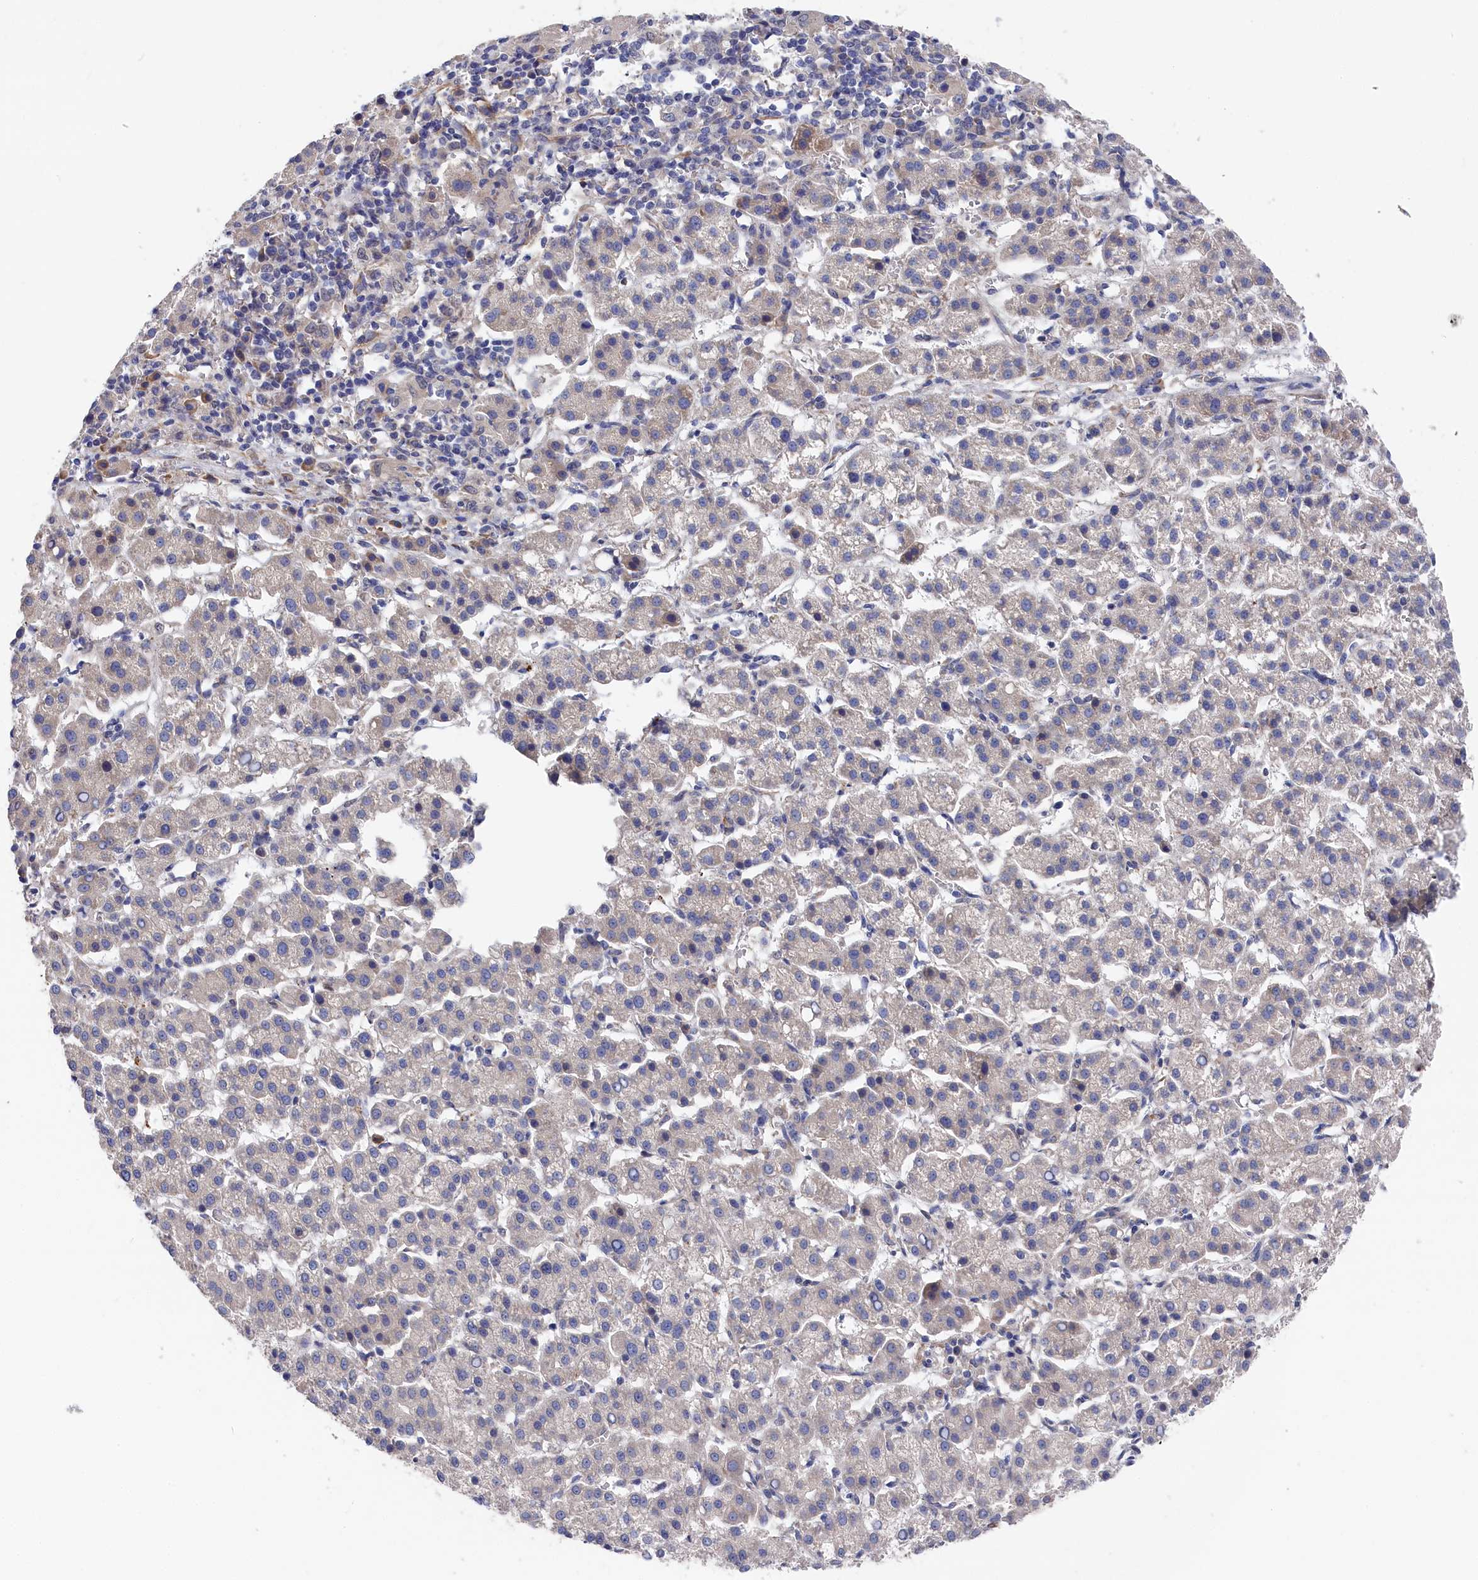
{"staining": {"intensity": "negative", "quantity": "none", "location": "none"}, "tissue": "liver cancer", "cell_type": "Tumor cells", "image_type": "cancer", "snomed": [{"axis": "morphology", "description": "Carcinoma, Hepatocellular, NOS"}, {"axis": "topography", "description": "Liver"}], "caption": "Immunohistochemical staining of human hepatocellular carcinoma (liver) displays no significant expression in tumor cells.", "gene": "CYB5D2", "patient": {"sex": "female", "age": 58}}